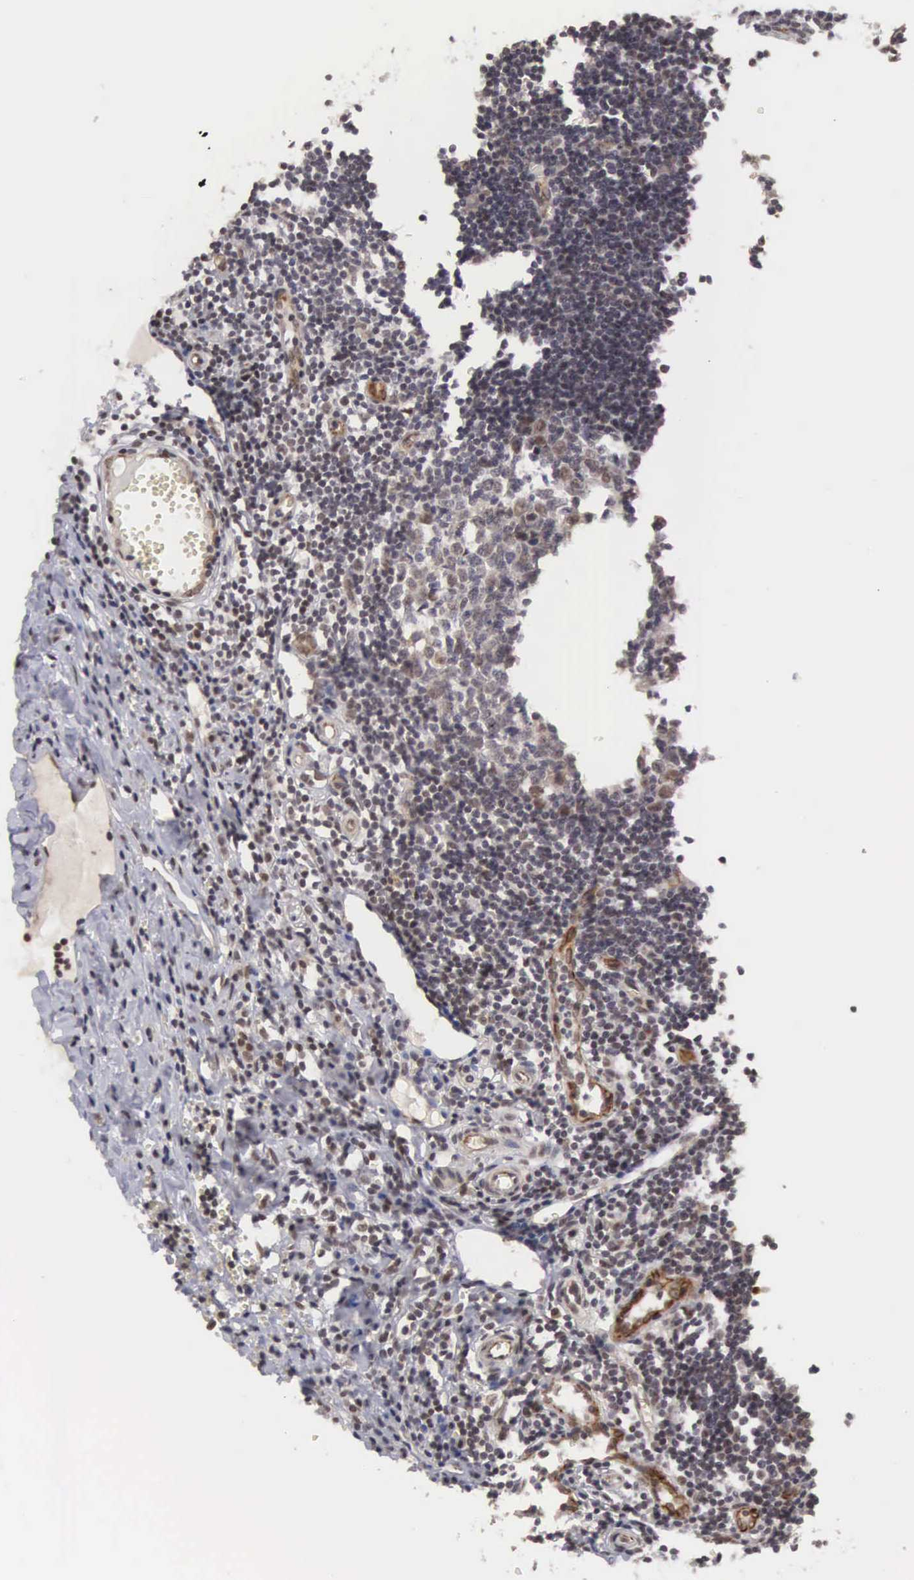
{"staining": {"intensity": "strong", "quantity": ">75%", "location": "nuclear"}, "tissue": "appendix", "cell_type": "Glandular cells", "image_type": "normal", "snomed": [{"axis": "morphology", "description": "Normal tissue, NOS"}, {"axis": "topography", "description": "Appendix"}], "caption": "Immunohistochemical staining of unremarkable appendix displays strong nuclear protein expression in approximately >75% of glandular cells.", "gene": "MORC2", "patient": {"sex": "female", "age": 19}}